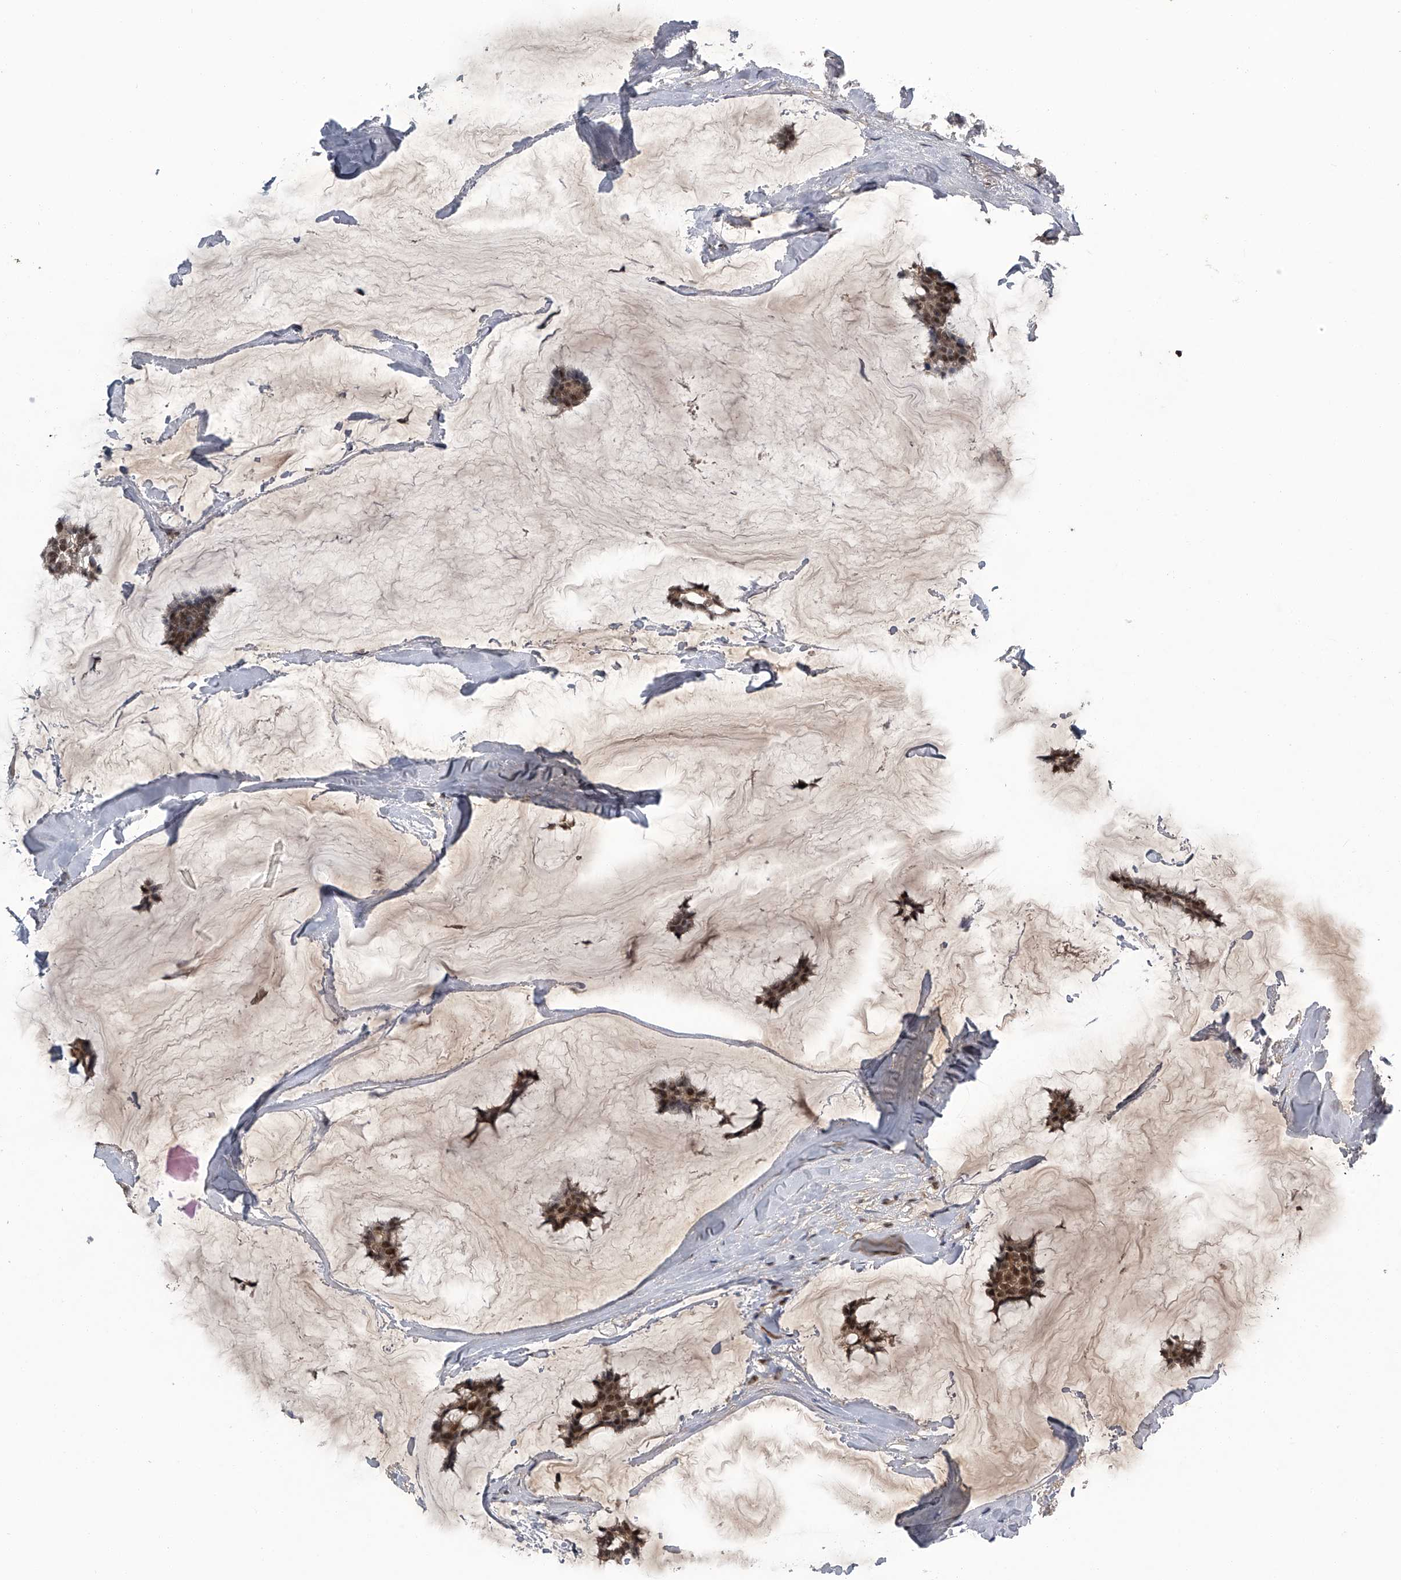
{"staining": {"intensity": "moderate", "quantity": ">75%", "location": "cytoplasmic/membranous,nuclear"}, "tissue": "breast cancer", "cell_type": "Tumor cells", "image_type": "cancer", "snomed": [{"axis": "morphology", "description": "Duct carcinoma"}, {"axis": "topography", "description": "Breast"}], "caption": "The micrograph demonstrates a brown stain indicating the presence of a protein in the cytoplasmic/membranous and nuclear of tumor cells in breast cancer (intraductal carcinoma). (Brightfield microscopy of DAB IHC at high magnification).", "gene": "SLC12A8", "patient": {"sex": "female", "age": 93}}